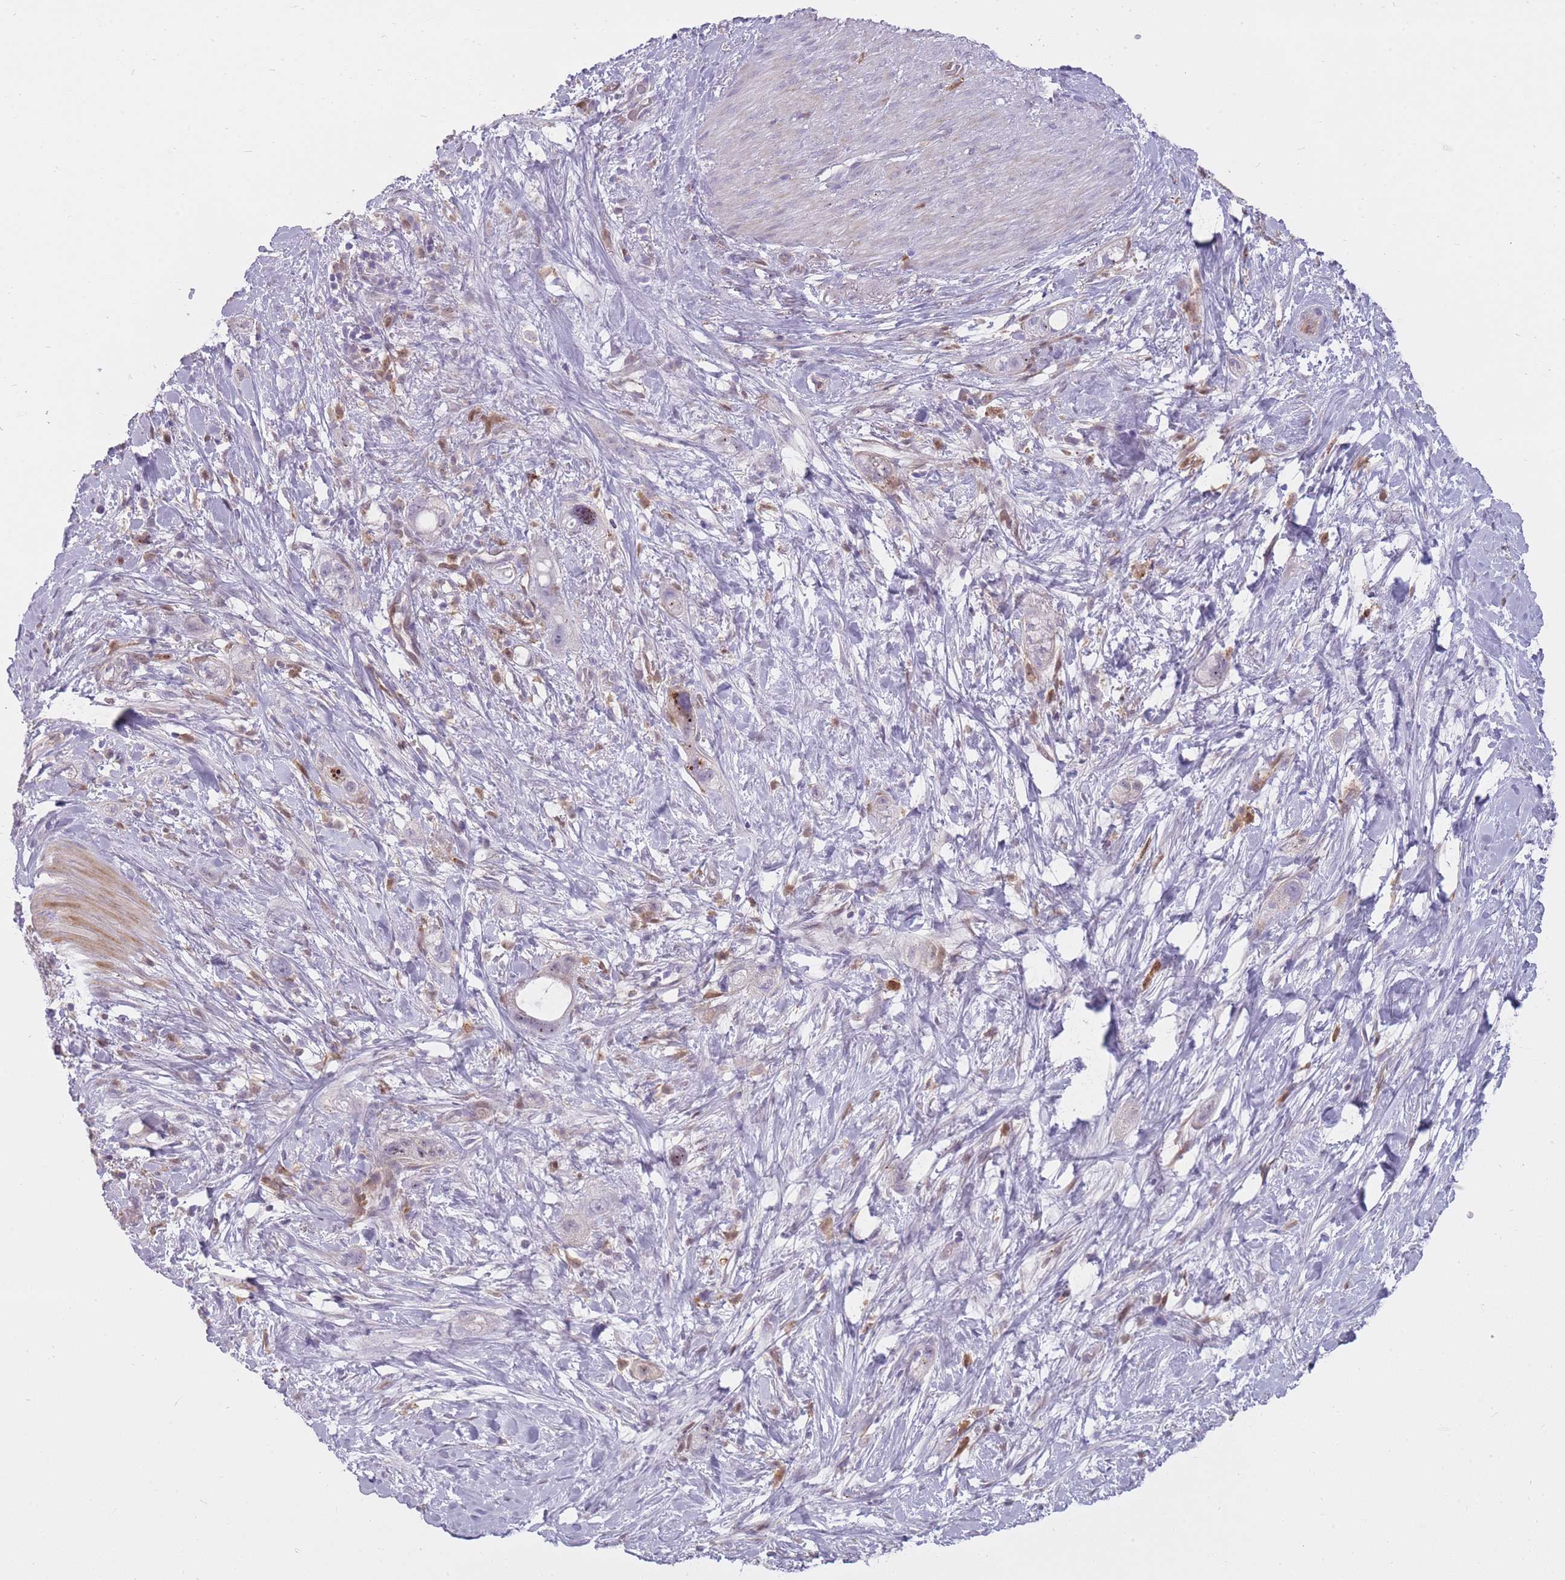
{"staining": {"intensity": "negative", "quantity": "none", "location": "none"}, "tissue": "stomach cancer", "cell_type": "Tumor cells", "image_type": "cancer", "snomed": [{"axis": "morphology", "description": "Adenocarcinoma, NOS"}, {"axis": "topography", "description": "Stomach"}, {"axis": "topography", "description": "Stomach, lower"}], "caption": "Adenocarcinoma (stomach) was stained to show a protein in brown. There is no significant expression in tumor cells.", "gene": "LGALS9", "patient": {"sex": "female", "age": 48}}